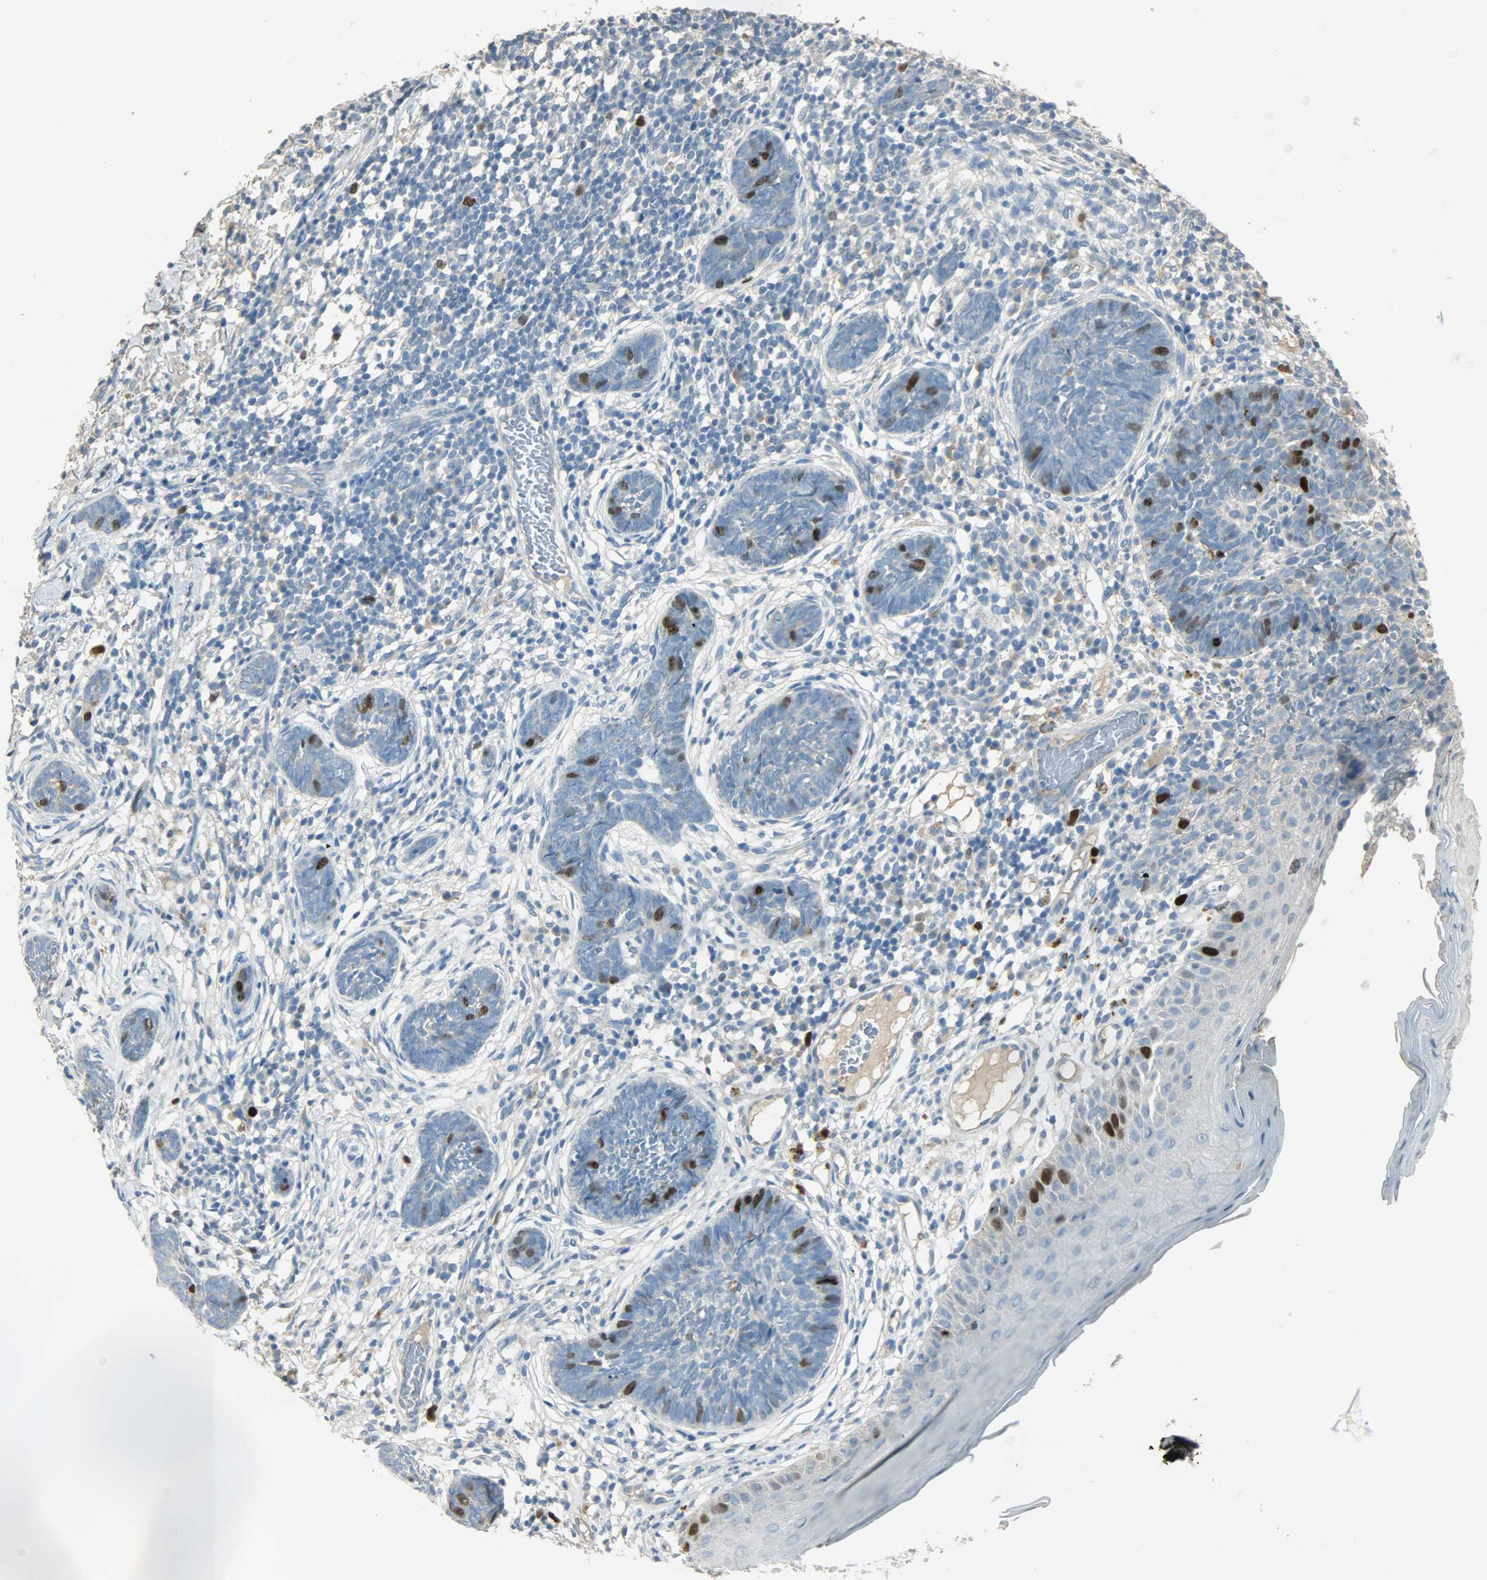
{"staining": {"intensity": "strong", "quantity": "<25%", "location": "nuclear"}, "tissue": "skin cancer", "cell_type": "Tumor cells", "image_type": "cancer", "snomed": [{"axis": "morphology", "description": "Normal tissue, NOS"}, {"axis": "morphology", "description": "Basal cell carcinoma"}, {"axis": "topography", "description": "Skin"}], "caption": "Skin cancer stained for a protein shows strong nuclear positivity in tumor cells.", "gene": "TPX2", "patient": {"sex": "male", "age": 87}}